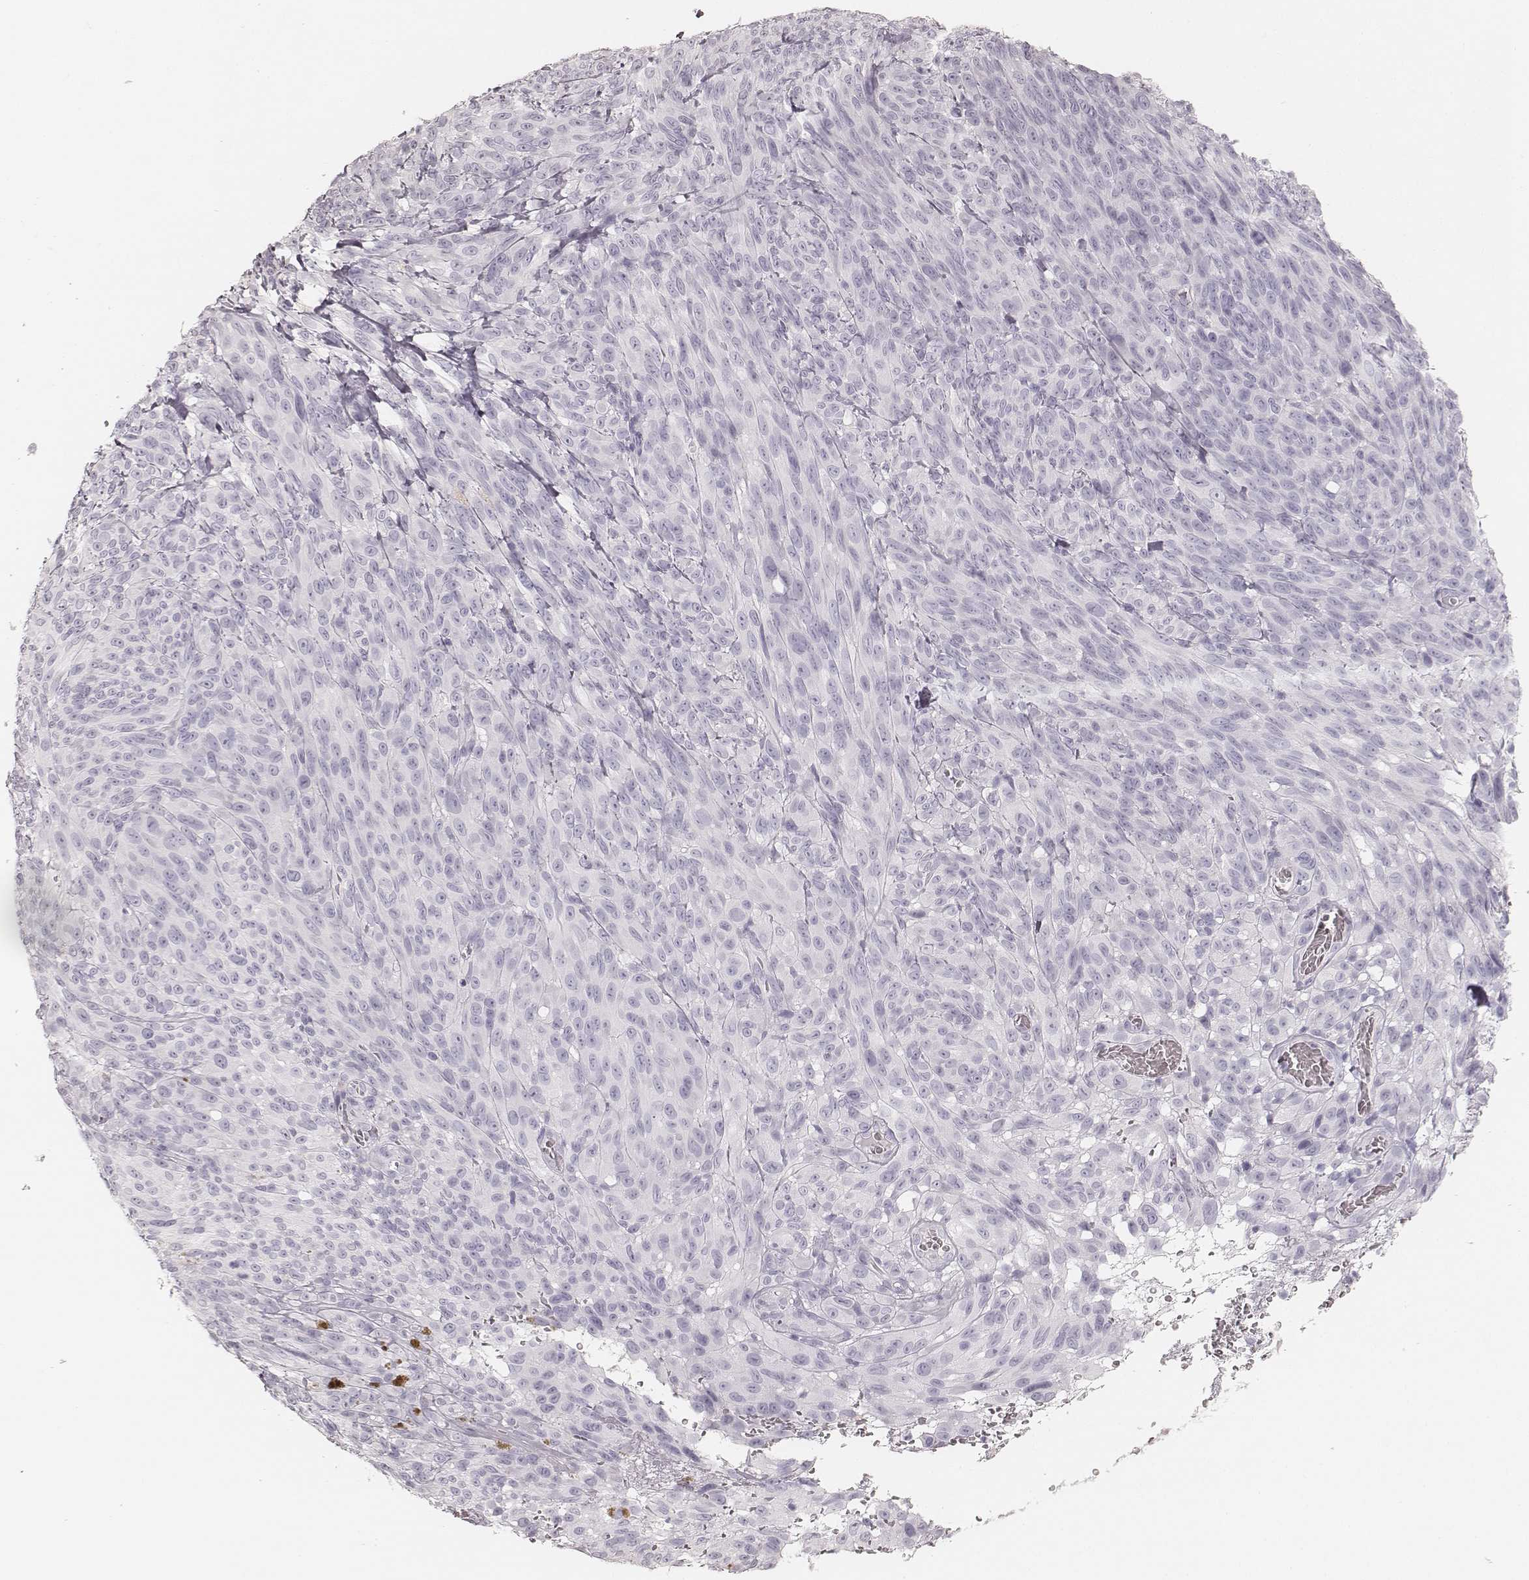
{"staining": {"intensity": "negative", "quantity": "none", "location": "none"}, "tissue": "melanoma", "cell_type": "Tumor cells", "image_type": "cancer", "snomed": [{"axis": "morphology", "description": "Malignant melanoma, NOS"}, {"axis": "topography", "description": "Skin"}], "caption": "Tumor cells are negative for brown protein staining in malignant melanoma.", "gene": "KRT82", "patient": {"sex": "male", "age": 83}}